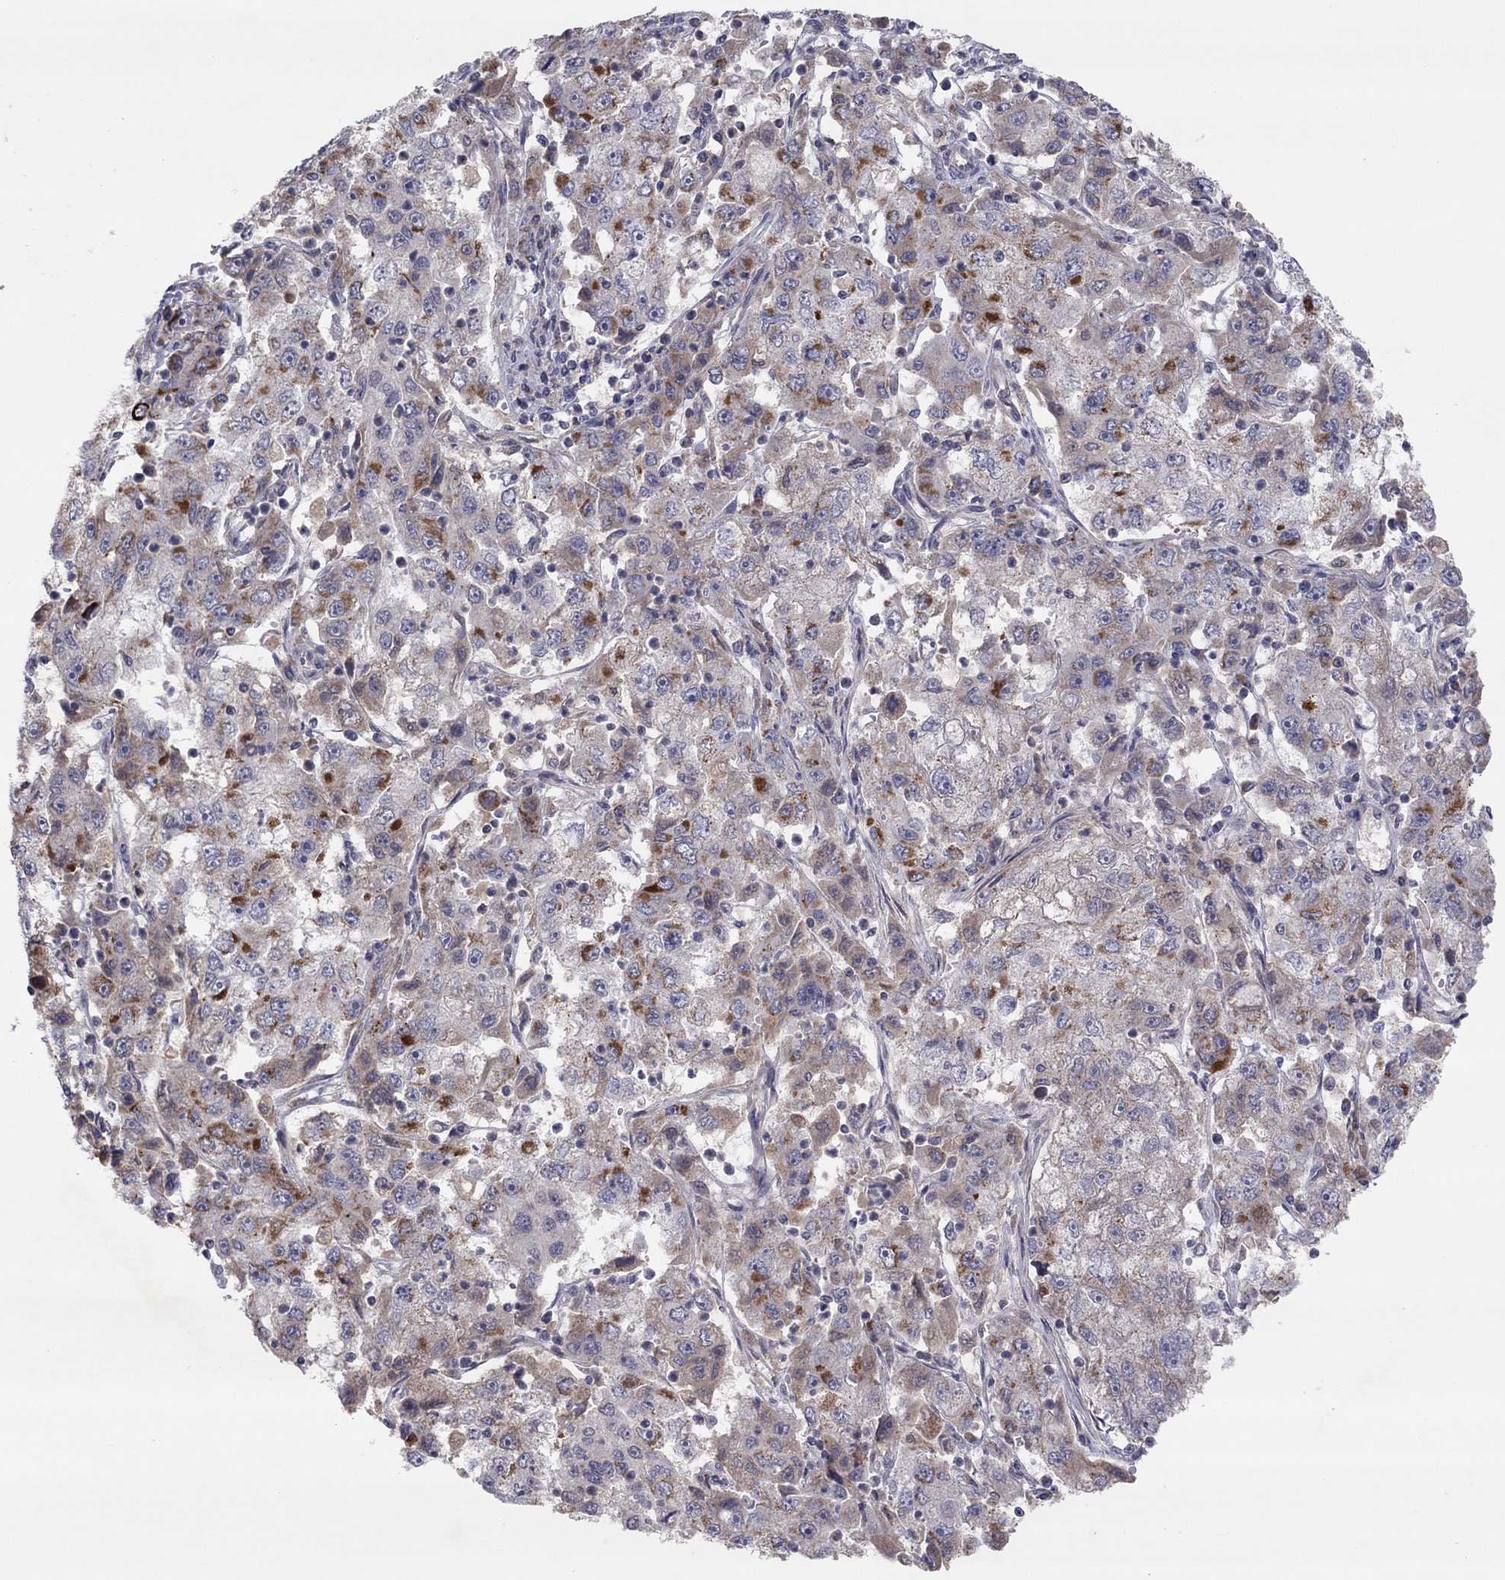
{"staining": {"intensity": "strong", "quantity": "<25%", "location": "cytoplasmic/membranous"}, "tissue": "cervical cancer", "cell_type": "Tumor cells", "image_type": "cancer", "snomed": [{"axis": "morphology", "description": "Squamous cell carcinoma, NOS"}, {"axis": "topography", "description": "Cervix"}], "caption": "The photomicrograph displays staining of cervical squamous cell carcinoma, revealing strong cytoplasmic/membranous protein staining (brown color) within tumor cells.", "gene": "CRACDL", "patient": {"sex": "female", "age": 36}}